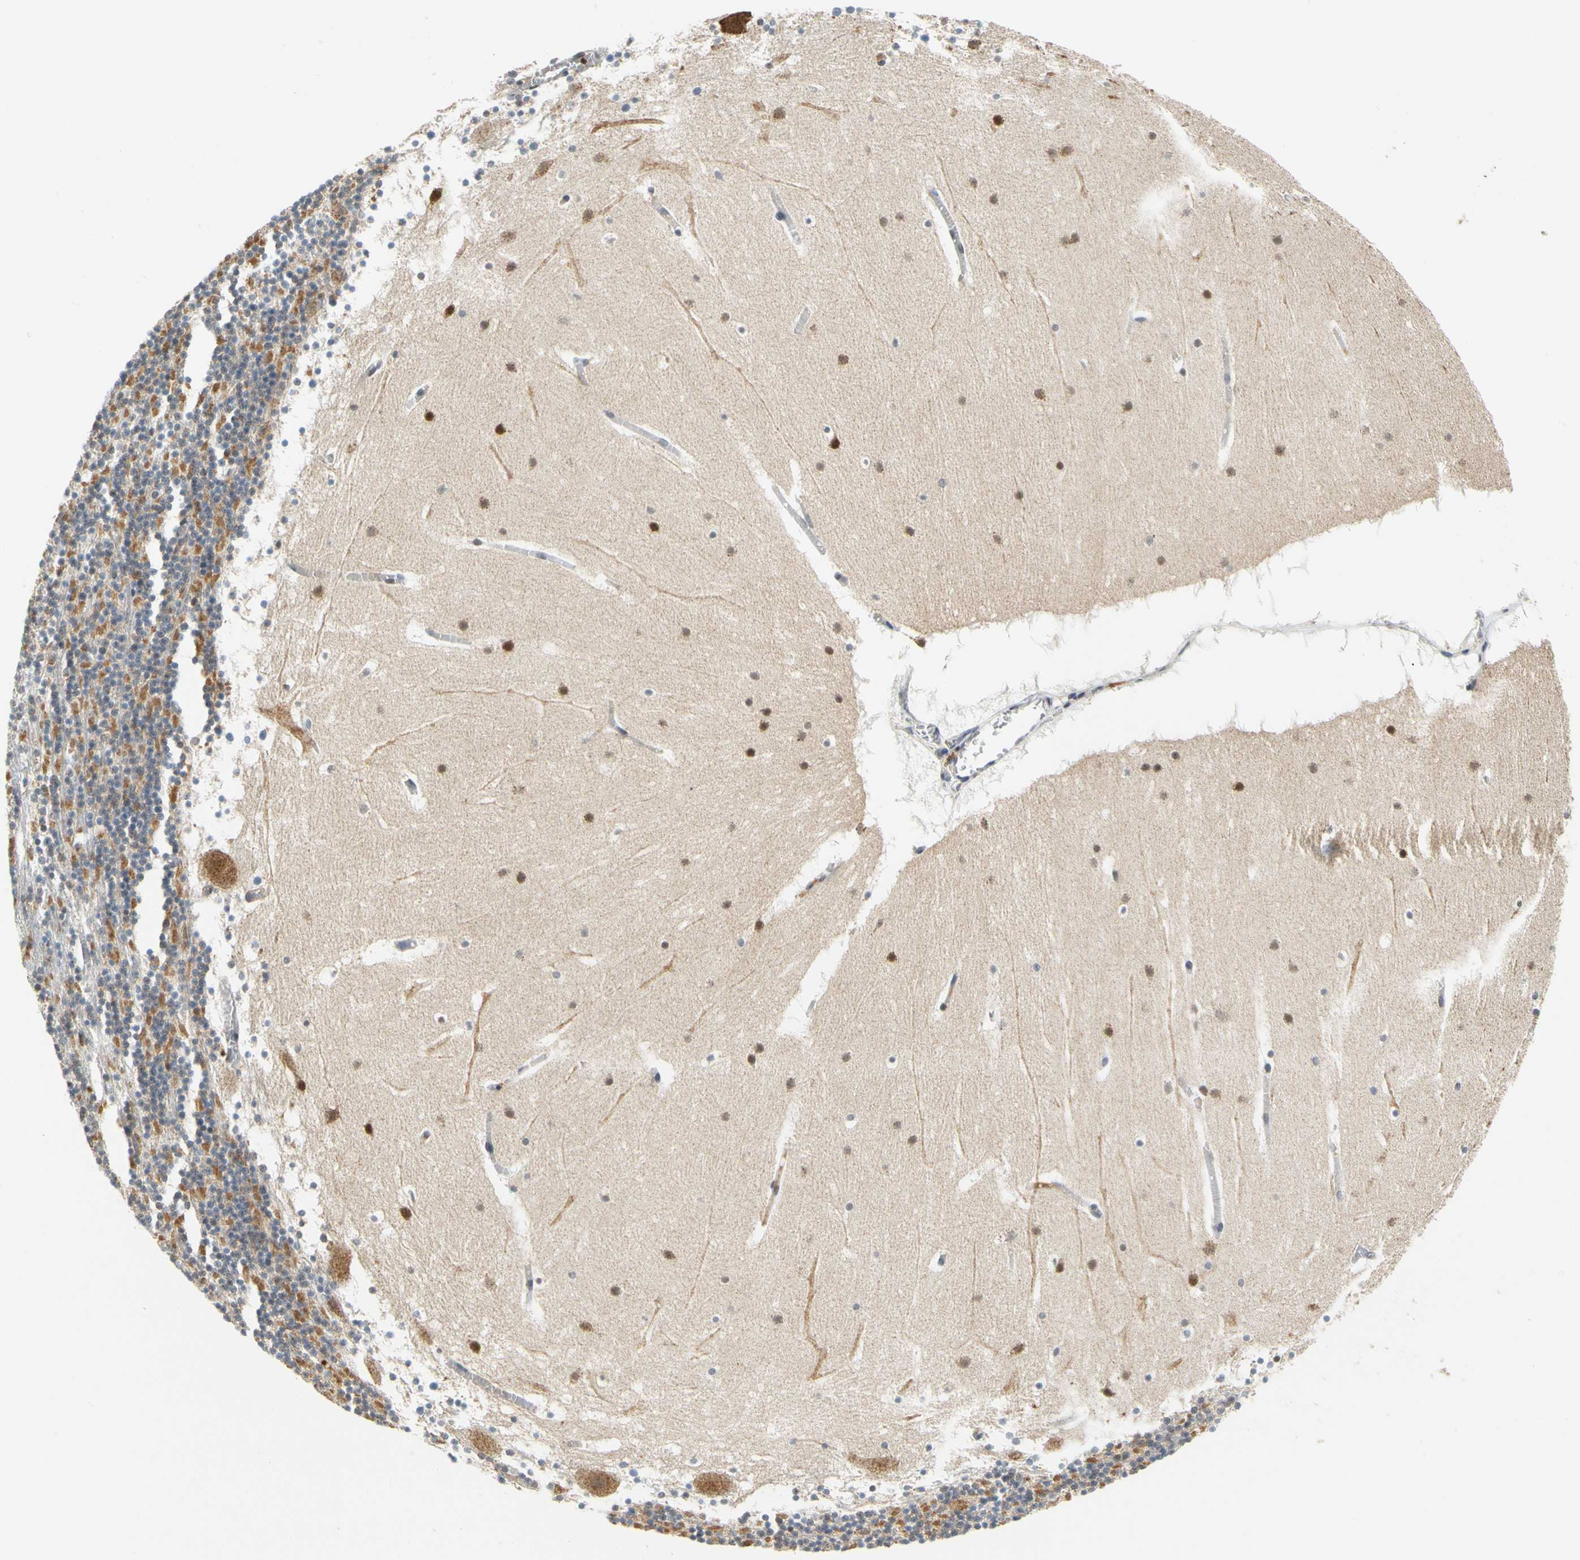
{"staining": {"intensity": "moderate", "quantity": "25%-75%", "location": "cytoplasmic/membranous"}, "tissue": "cerebellum", "cell_type": "Cells in granular layer", "image_type": "normal", "snomed": [{"axis": "morphology", "description": "Normal tissue, NOS"}, {"axis": "topography", "description": "Cerebellum"}], "caption": "Protein expression analysis of benign cerebellum reveals moderate cytoplasmic/membranous positivity in approximately 25%-75% of cells in granular layer. The protein is stained brown, and the nuclei are stained in blue (DAB IHC with brightfield microscopy, high magnification).", "gene": "SFXN3", "patient": {"sex": "male", "age": 45}}